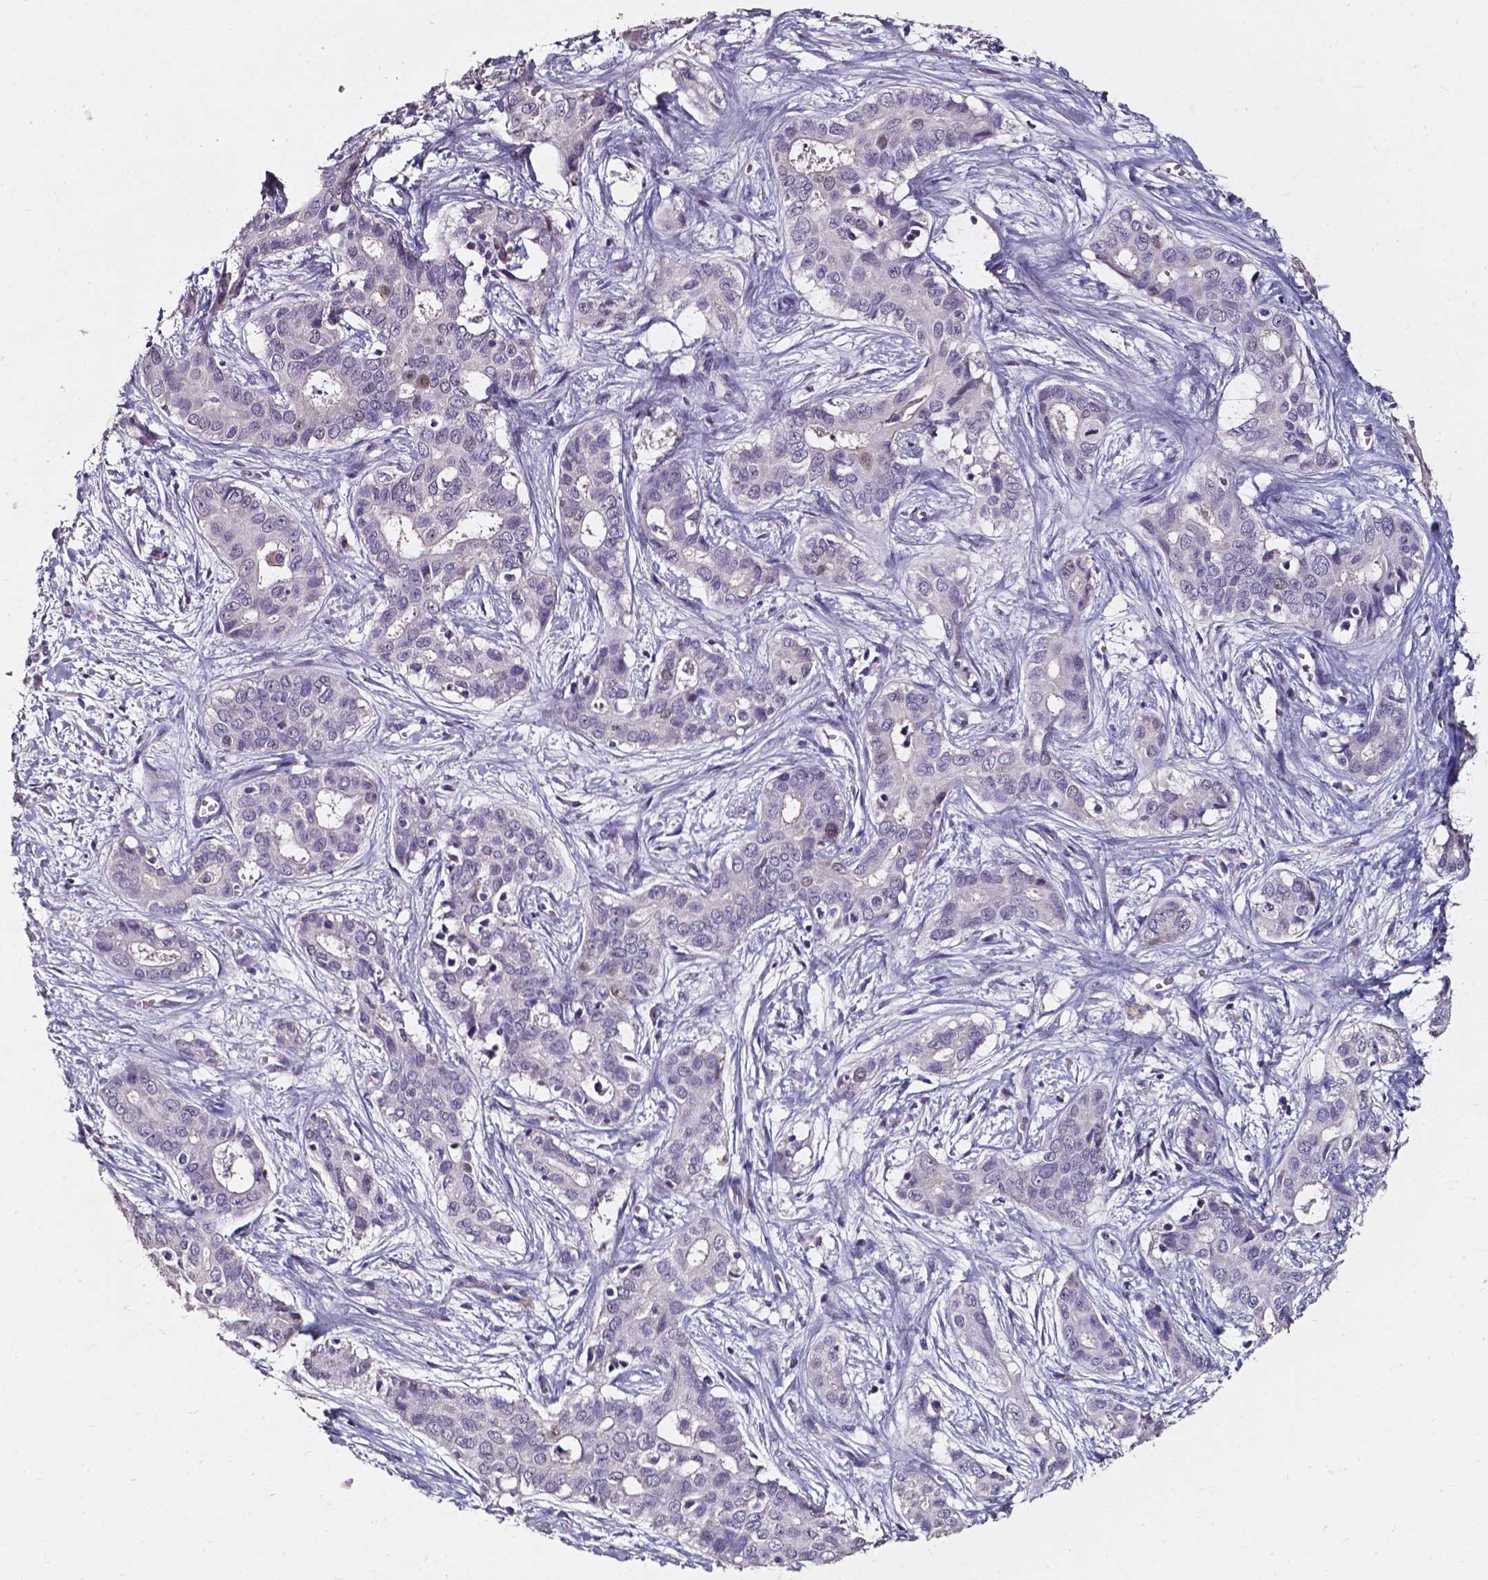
{"staining": {"intensity": "negative", "quantity": "none", "location": "none"}, "tissue": "liver cancer", "cell_type": "Tumor cells", "image_type": "cancer", "snomed": [{"axis": "morphology", "description": "Cholangiocarcinoma"}, {"axis": "topography", "description": "Liver"}], "caption": "DAB (3,3'-diaminobenzidine) immunohistochemical staining of human cholangiocarcinoma (liver) demonstrates no significant positivity in tumor cells.", "gene": "AKR1B10", "patient": {"sex": "female", "age": 65}}